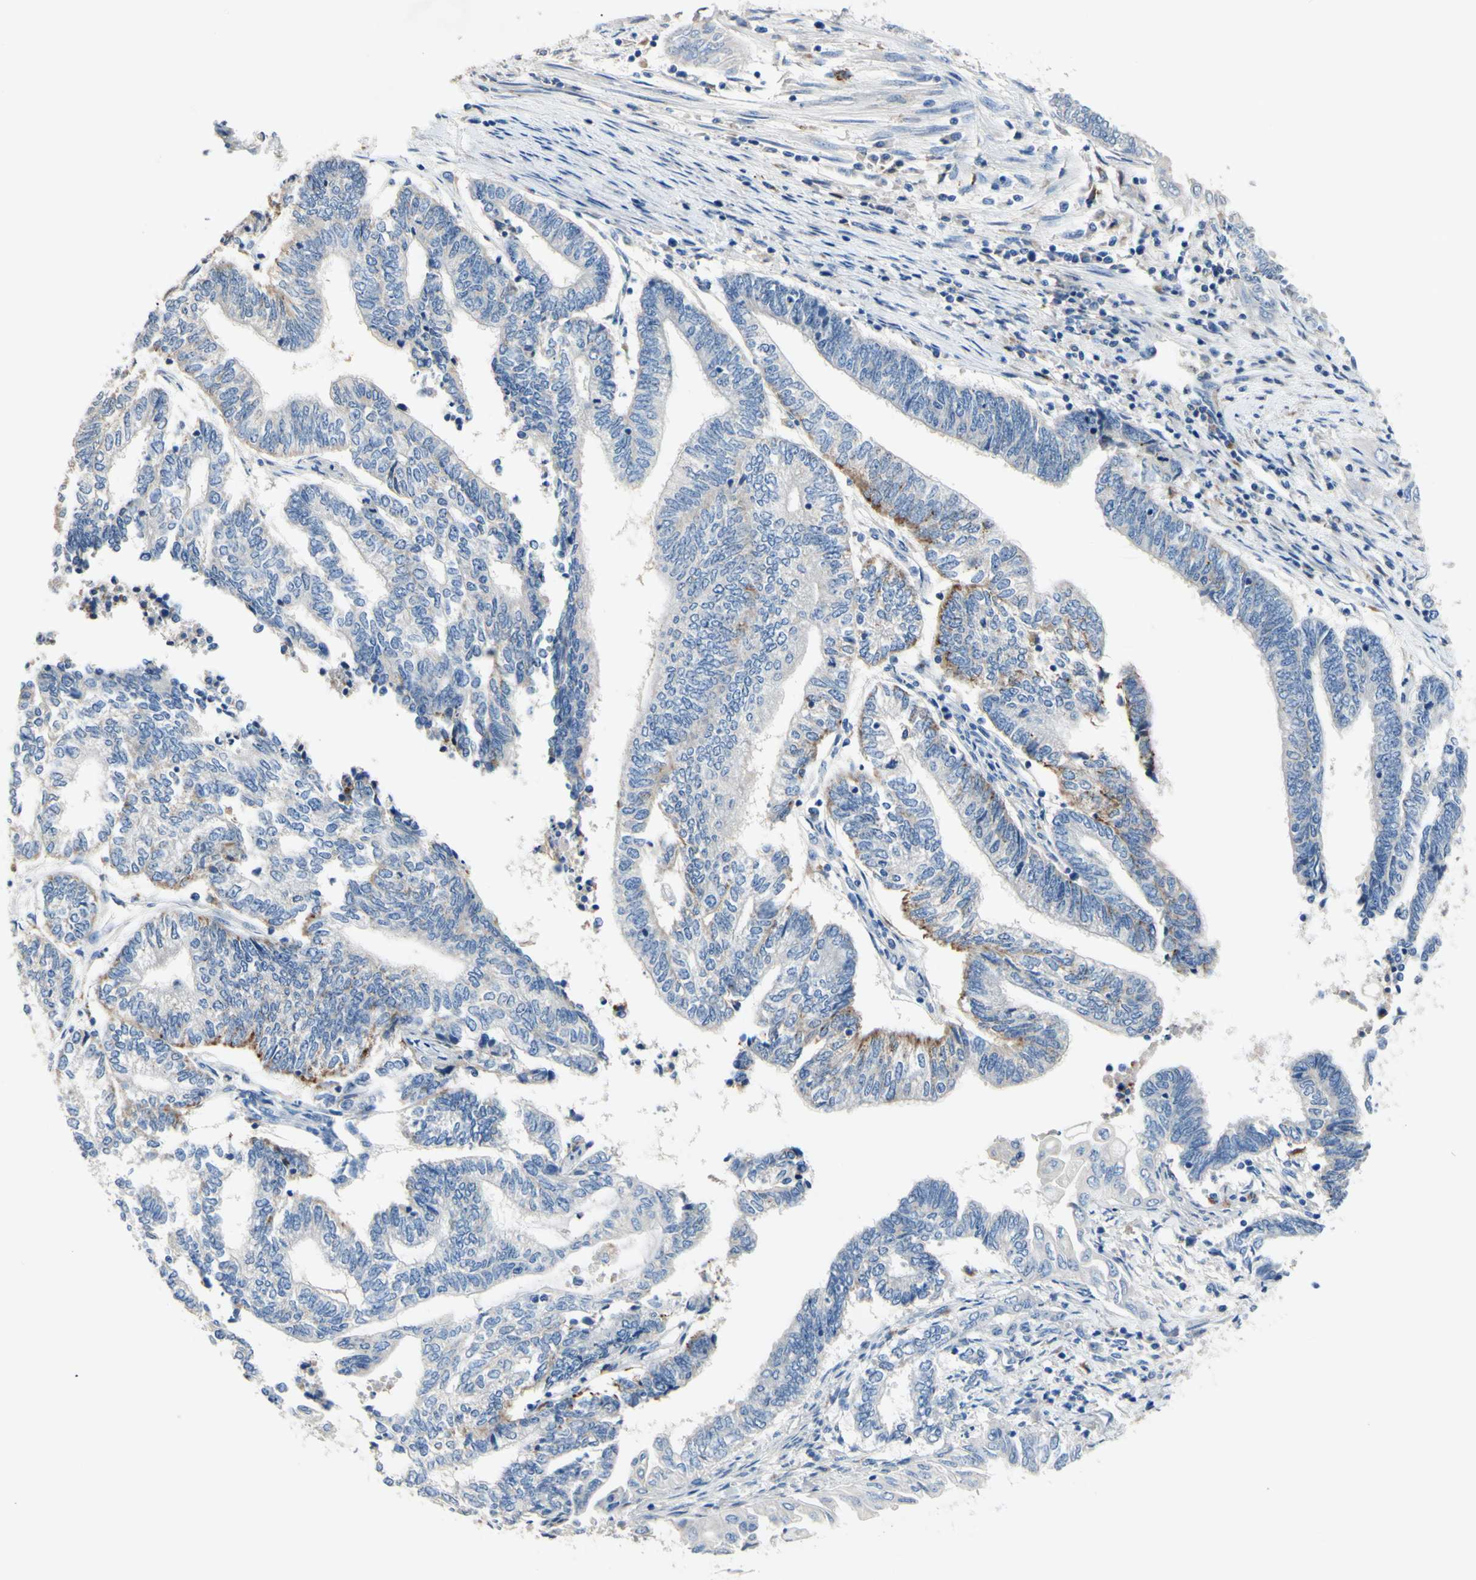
{"staining": {"intensity": "moderate", "quantity": "<25%", "location": "cytoplasmic/membranous"}, "tissue": "endometrial cancer", "cell_type": "Tumor cells", "image_type": "cancer", "snomed": [{"axis": "morphology", "description": "Adenocarcinoma, NOS"}, {"axis": "topography", "description": "Uterus"}, {"axis": "topography", "description": "Endometrium"}], "caption": "This is a photomicrograph of immunohistochemistry staining of endometrial cancer (adenocarcinoma), which shows moderate positivity in the cytoplasmic/membranous of tumor cells.", "gene": "CDON", "patient": {"sex": "female", "age": 70}}